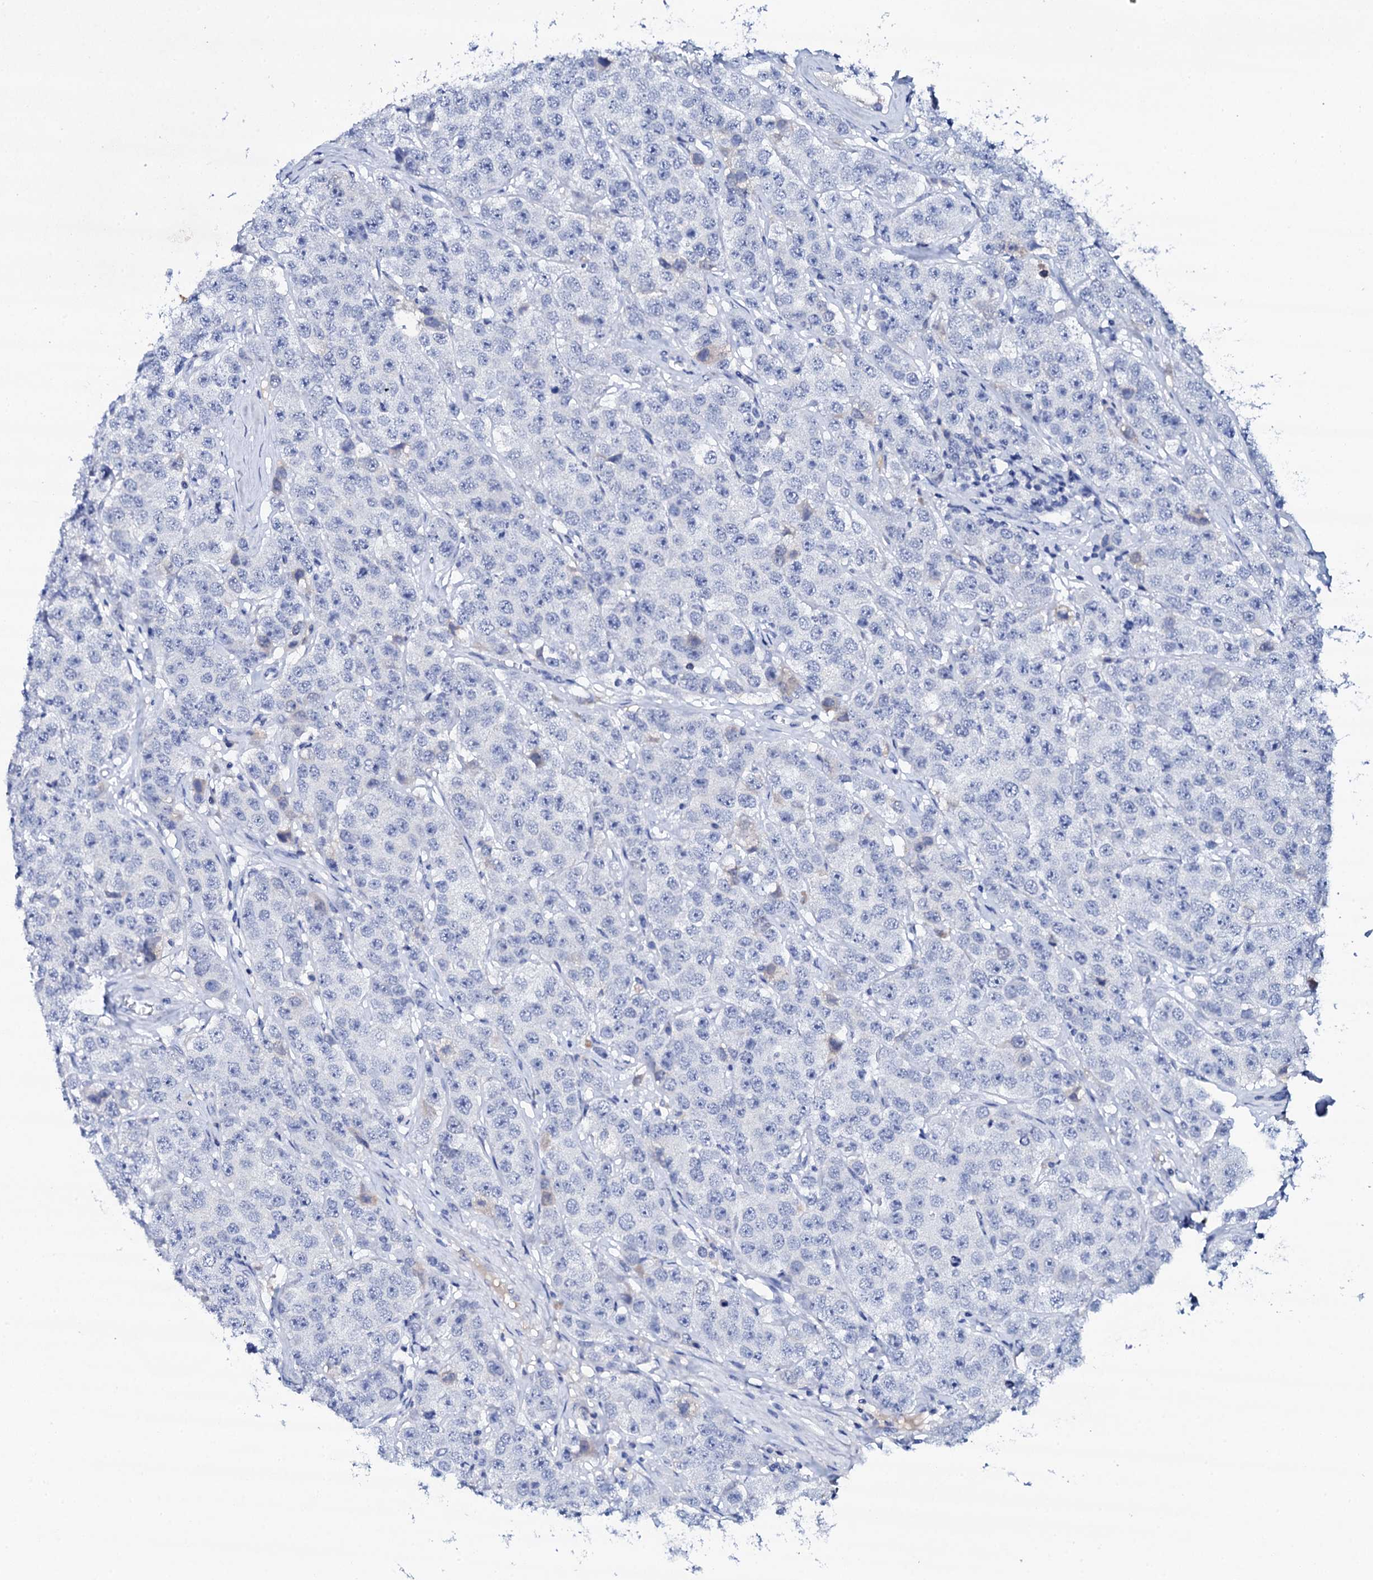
{"staining": {"intensity": "negative", "quantity": "none", "location": "none"}, "tissue": "testis cancer", "cell_type": "Tumor cells", "image_type": "cancer", "snomed": [{"axis": "morphology", "description": "Seminoma, NOS"}, {"axis": "topography", "description": "Testis"}], "caption": "This is an immunohistochemistry (IHC) image of human seminoma (testis). There is no expression in tumor cells.", "gene": "FBXL16", "patient": {"sex": "male", "age": 28}}